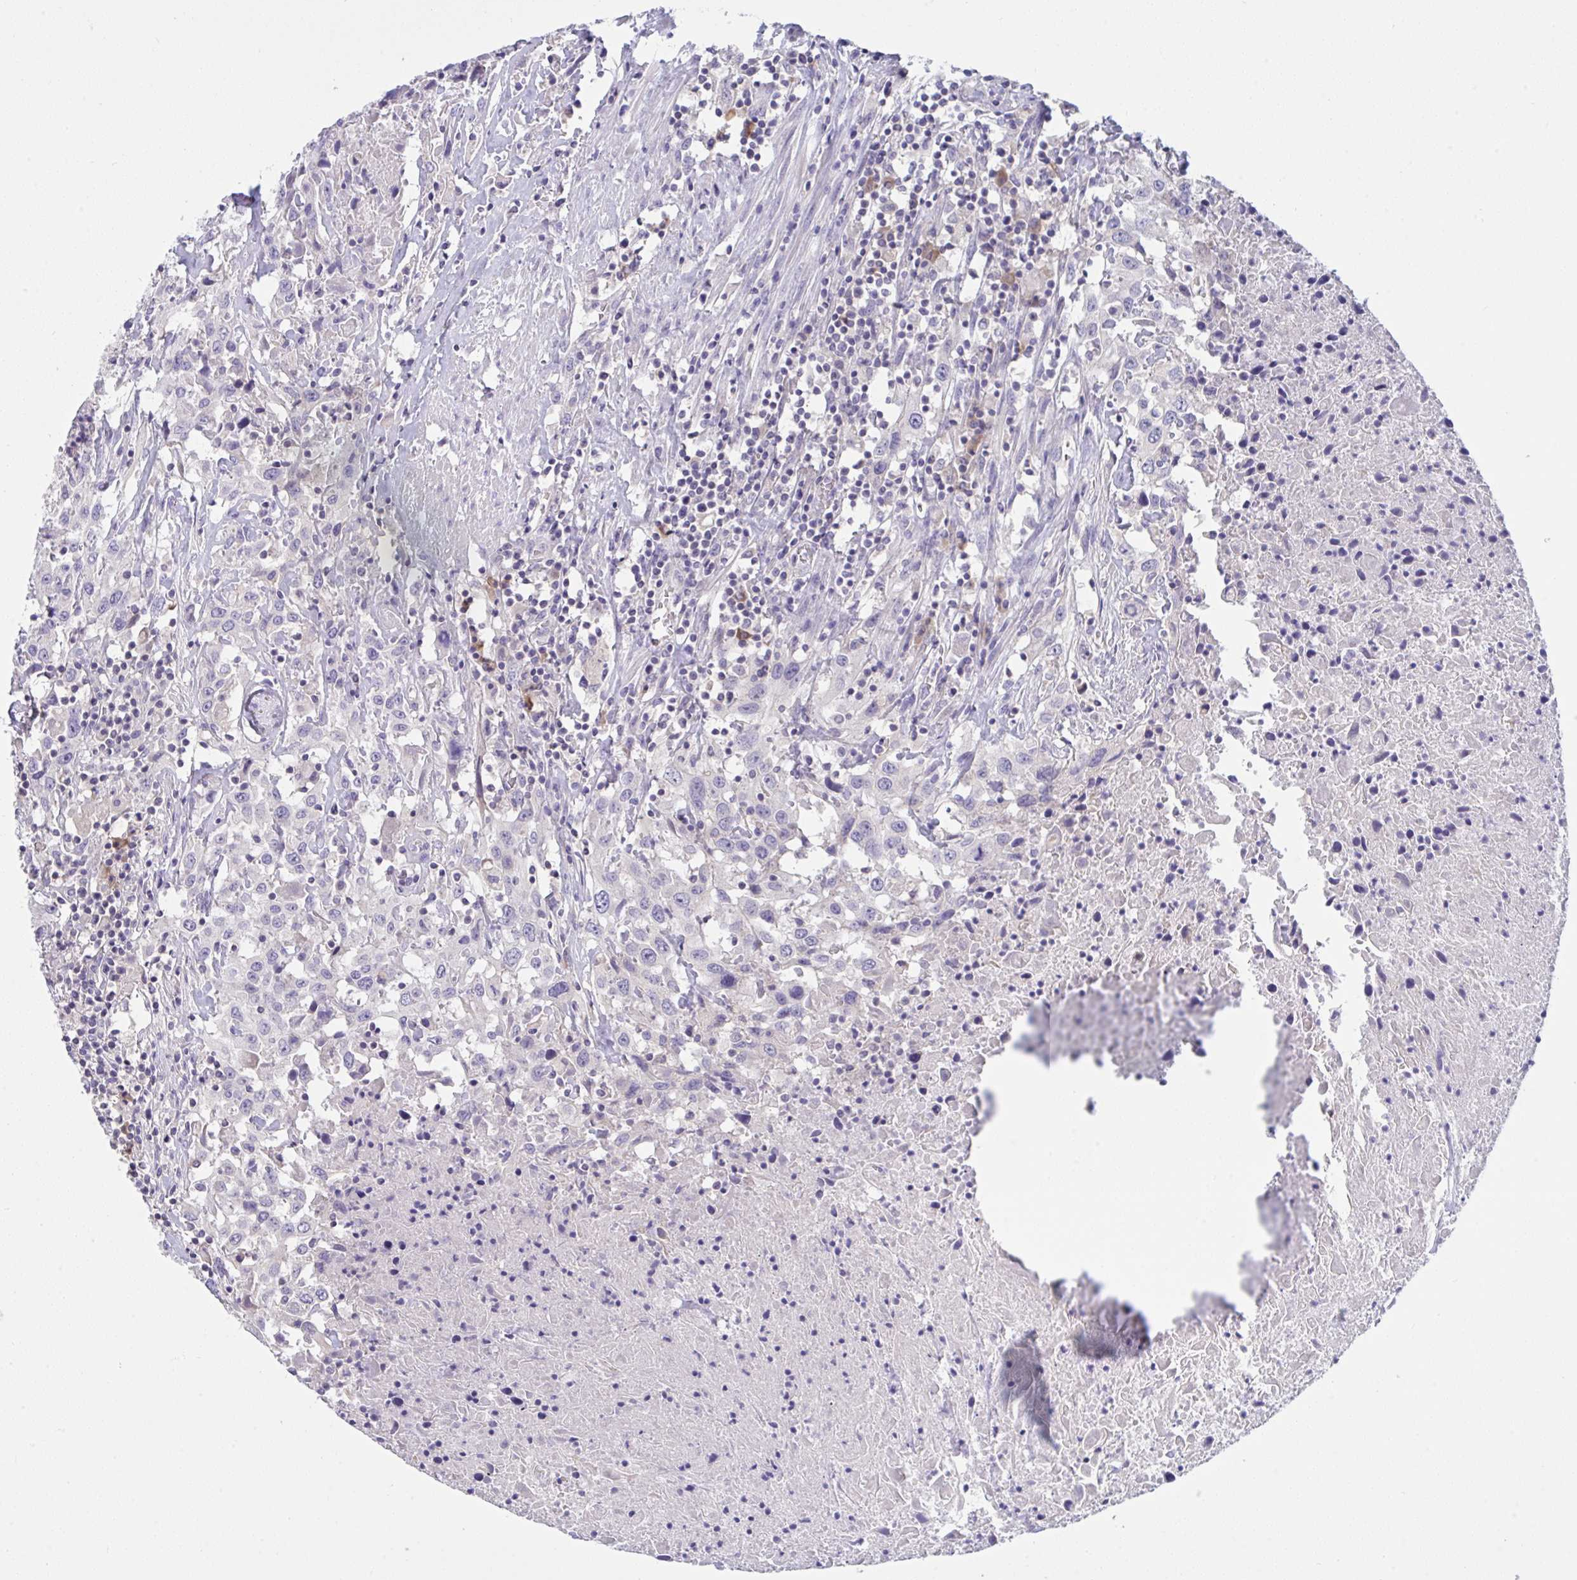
{"staining": {"intensity": "negative", "quantity": "none", "location": "none"}, "tissue": "urothelial cancer", "cell_type": "Tumor cells", "image_type": "cancer", "snomed": [{"axis": "morphology", "description": "Urothelial carcinoma, High grade"}, {"axis": "topography", "description": "Urinary bladder"}], "caption": "Histopathology image shows no significant protein positivity in tumor cells of urothelial cancer. (DAB IHC with hematoxylin counter stain).", "gene": "TMEM41A", "patient": {"sex": "male", "age": 61}}